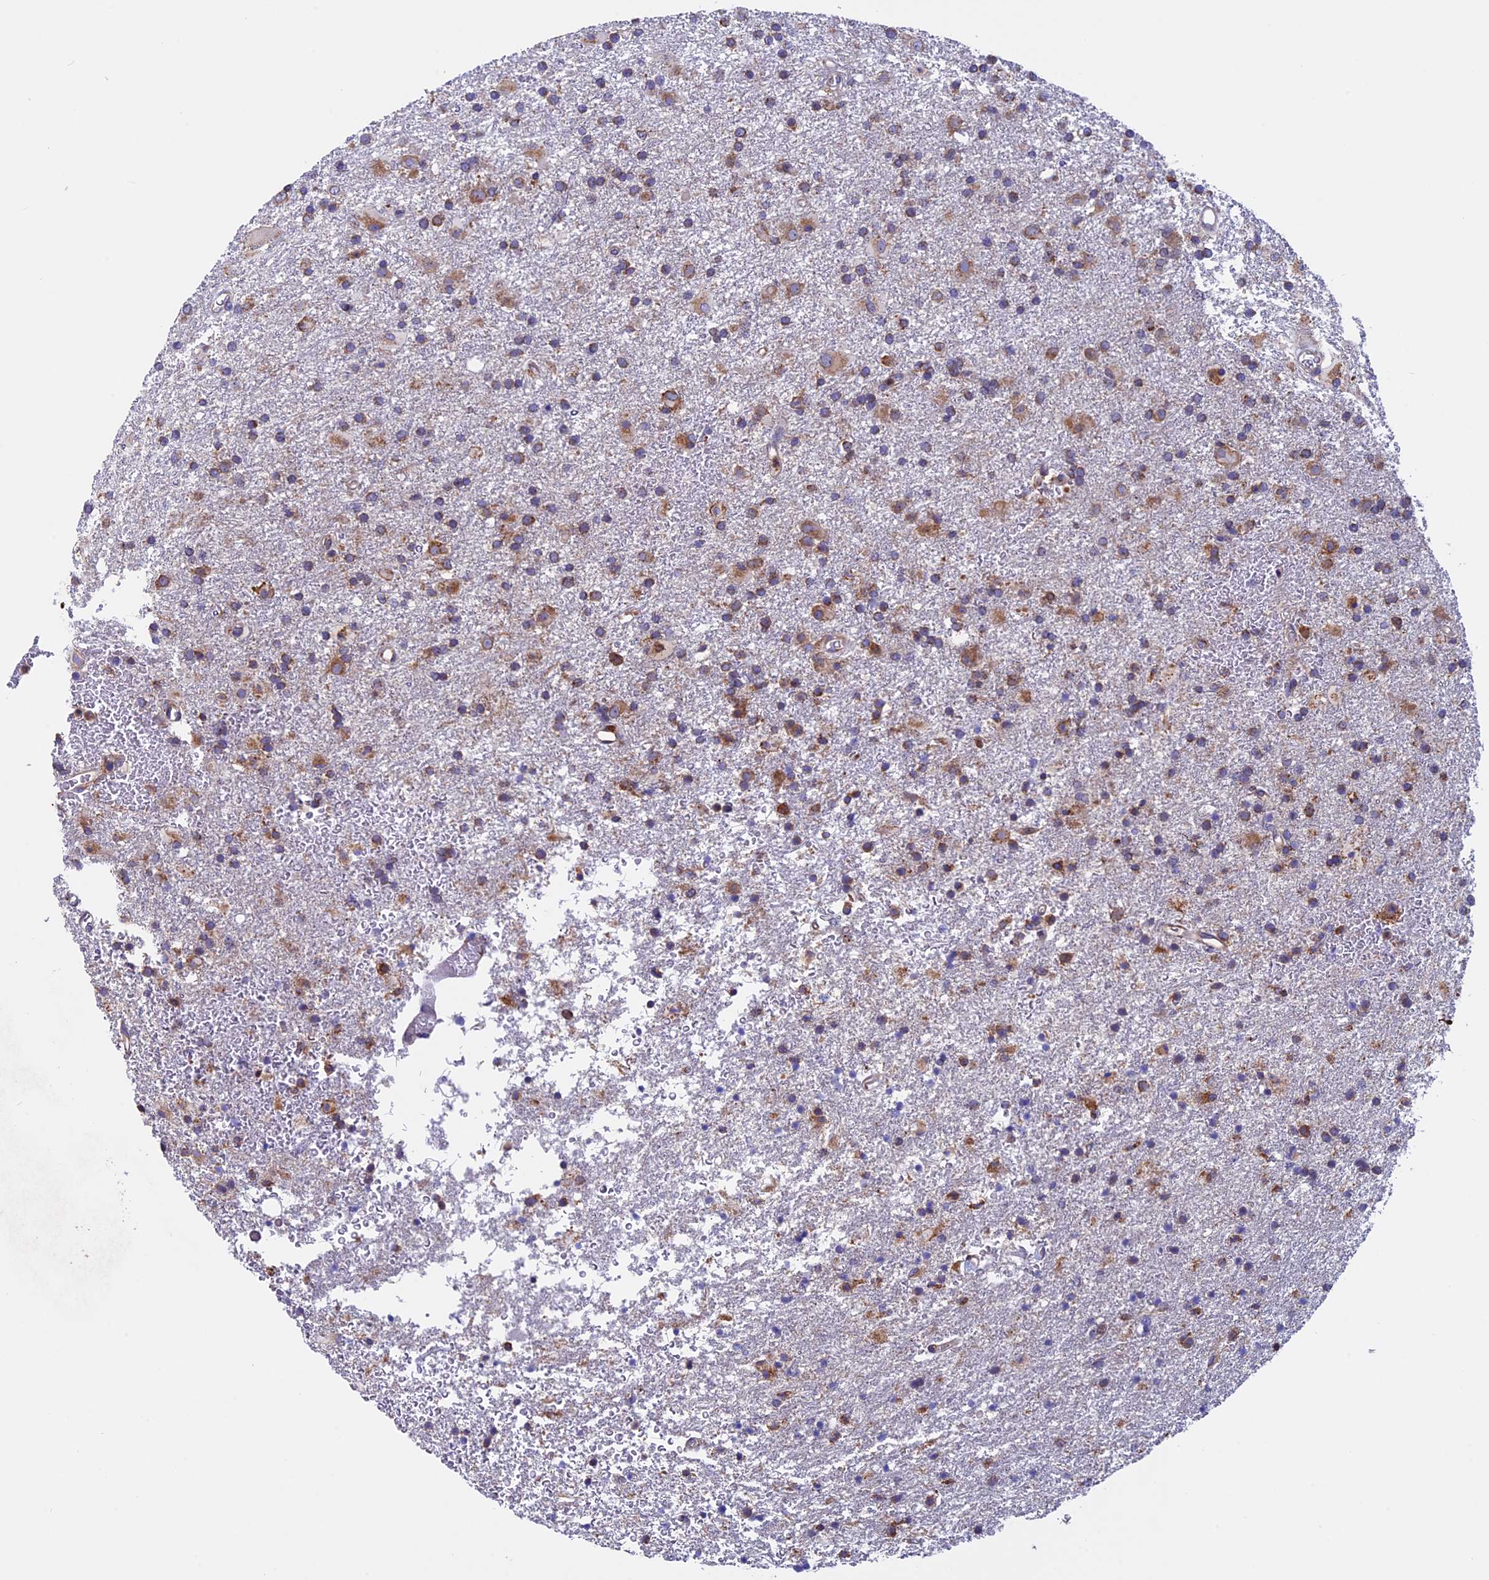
{"staining": {"intensity": "moderate", "quantity": "<25%", "location": "cytoplasmic/membranous"}, "tissue": "glioma", "cell_type": "Tumor cells", "image_type": "cancer", "snomed": [{"axis": "morphology", "description": "Glioma, malignant, Low grade"}, {"axis": "topography", "description": "Brain"}], "caption": "A brown stain highlights moderate cytoplasmic/membranous staining of a protein in human glioma tumor cells.", "gene": "BTBD3", "patient": {"sex": "male", "age": 65}}